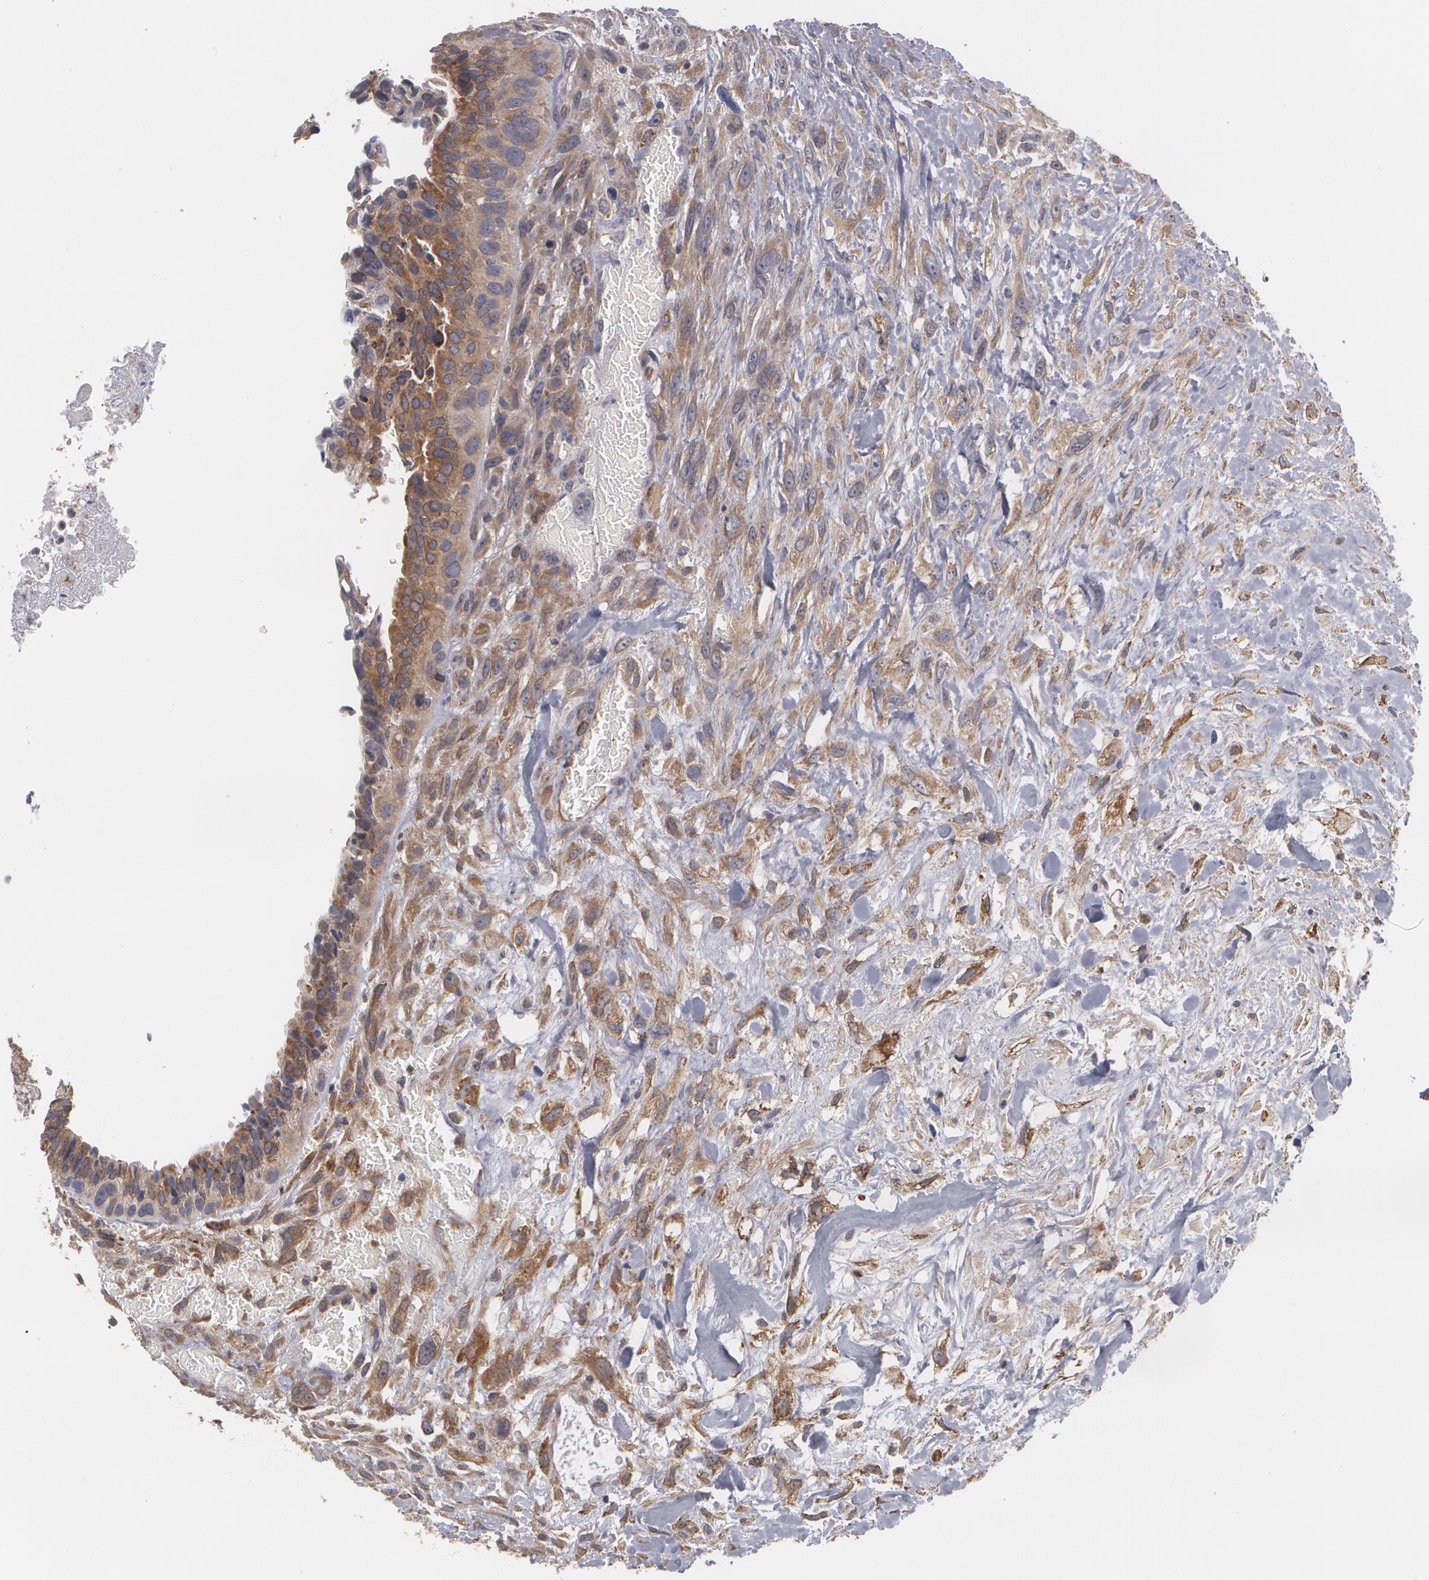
{"staining": {"intensity": "strong", "quantity": ">75%", "location": "cytoplasmic/membranous"}, "tissue": "breast cancer", "cell_type": "Tumor cells", "image_type": "cancer", "snomed": [{"axis": "morphology", "description": "Neoplasm, malignant, NOS"}, {"axis": "topography", "description": "Breast"}], "caption": "Immunohistochemistry photomicrograph of neoplastic tissue: human breast cancer stained using immunohistochemistry displays high levels of strong protein expression localized specifically in the cytoplasmic/membranous of tumor cells, appearing as a cytoplasmic/membranous brown color.", "gene": "MTHFD1", "patient": {"sex": "female", "age": 50}}